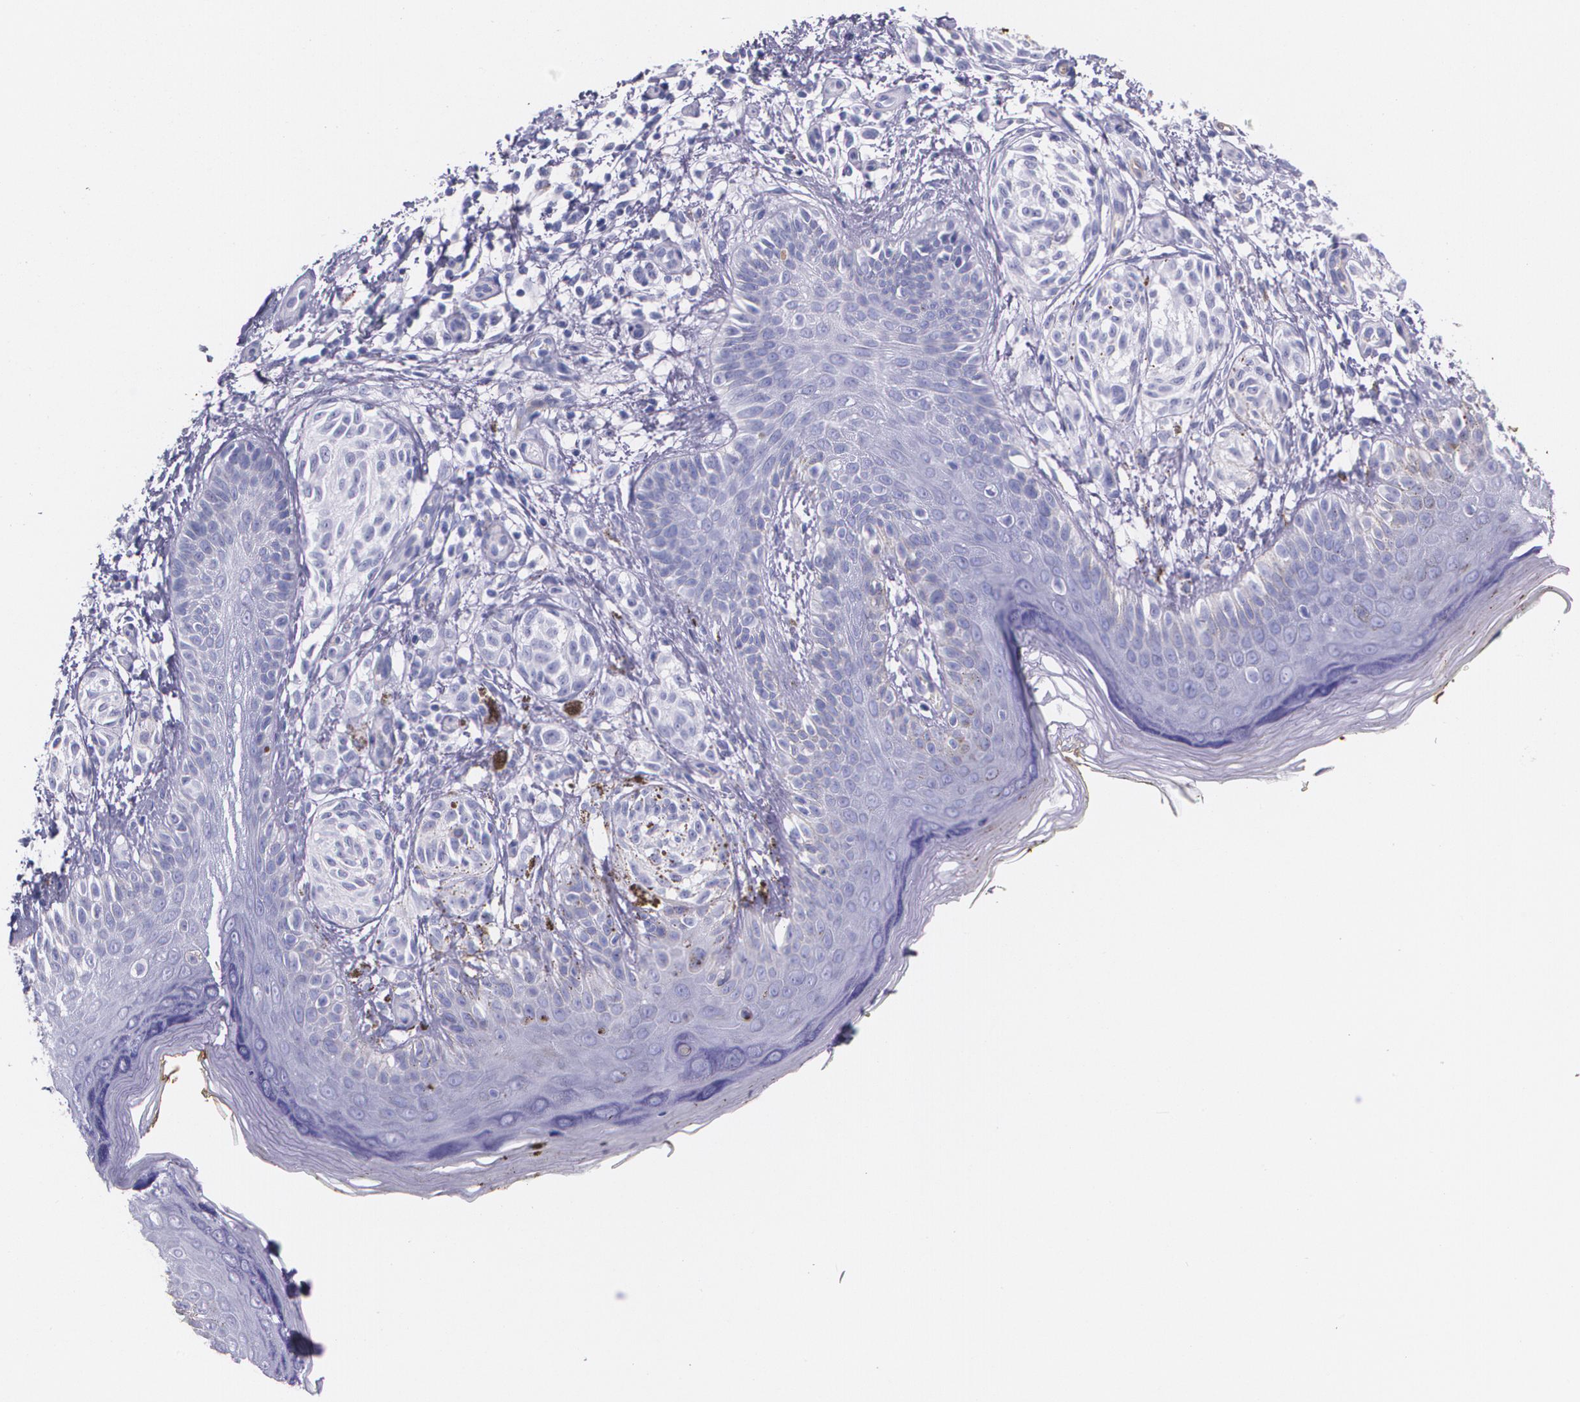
{"staining": {"intensity": "negative", "quantity": "none", "location": "none"}, "tissue": "melanoma", "cell_type": "Tumor cells", "image_type": "cancer", "snomed": [{"axis": "morphology", "description": "Malignant melanoma, NOS"}, {"axis": "topography", "description": "Skin"}], "caption": "Human melanoma stained for a protein using immunohistochemistry (IHC) demonstrates no expression in tumor cells.", "gene": "MMP2", "patient": {"sex": "male", "age": 57}}